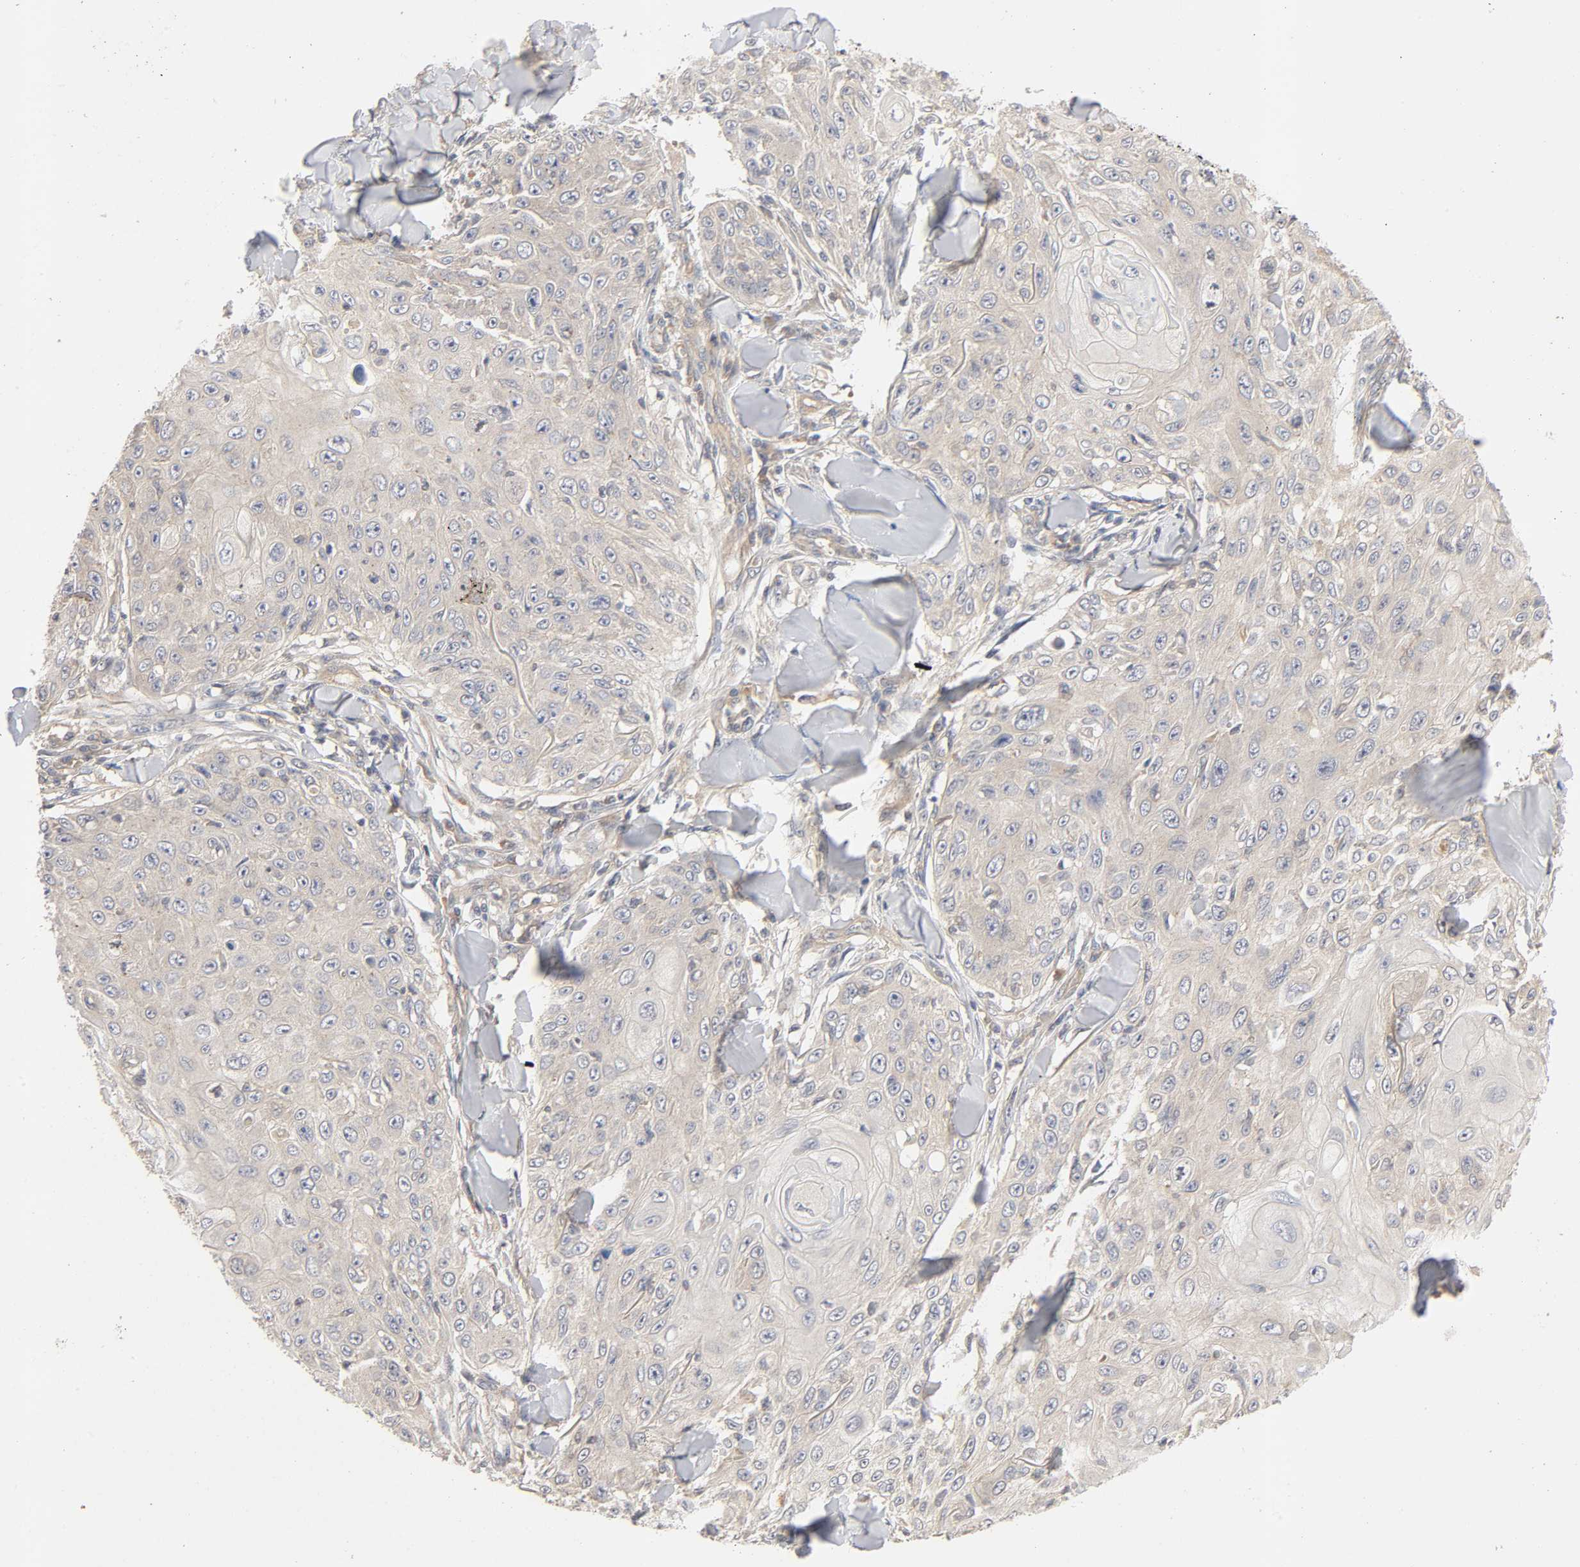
{"staining": {"intensity": "moderate", "quantity": ">75%", "location": "cytoplasmic/membranous"}, "tissue": "skin cancer", "cell_type": "Tumor cells", "image_type": "cancer", "snomed": [{"axis": "morphology", "description": "Squamous cell carcinoma, NOS"}, {"axis": "topography", "description": "Skin"}], "caption": "Squamous cell carcinoma (skin) tissue demonstrates moderate cytoplasmic/membranous positivity in about >75% of tumor cells The staining was performed using DAB (3,3'-diaminobenzidine) to visualize the protein expression in brown, while the nuclei were stained in blue with hematoxylin (Magnification: 20x).", "gene": "CPB2", "patient": {"sex": "male", "age": 86}}